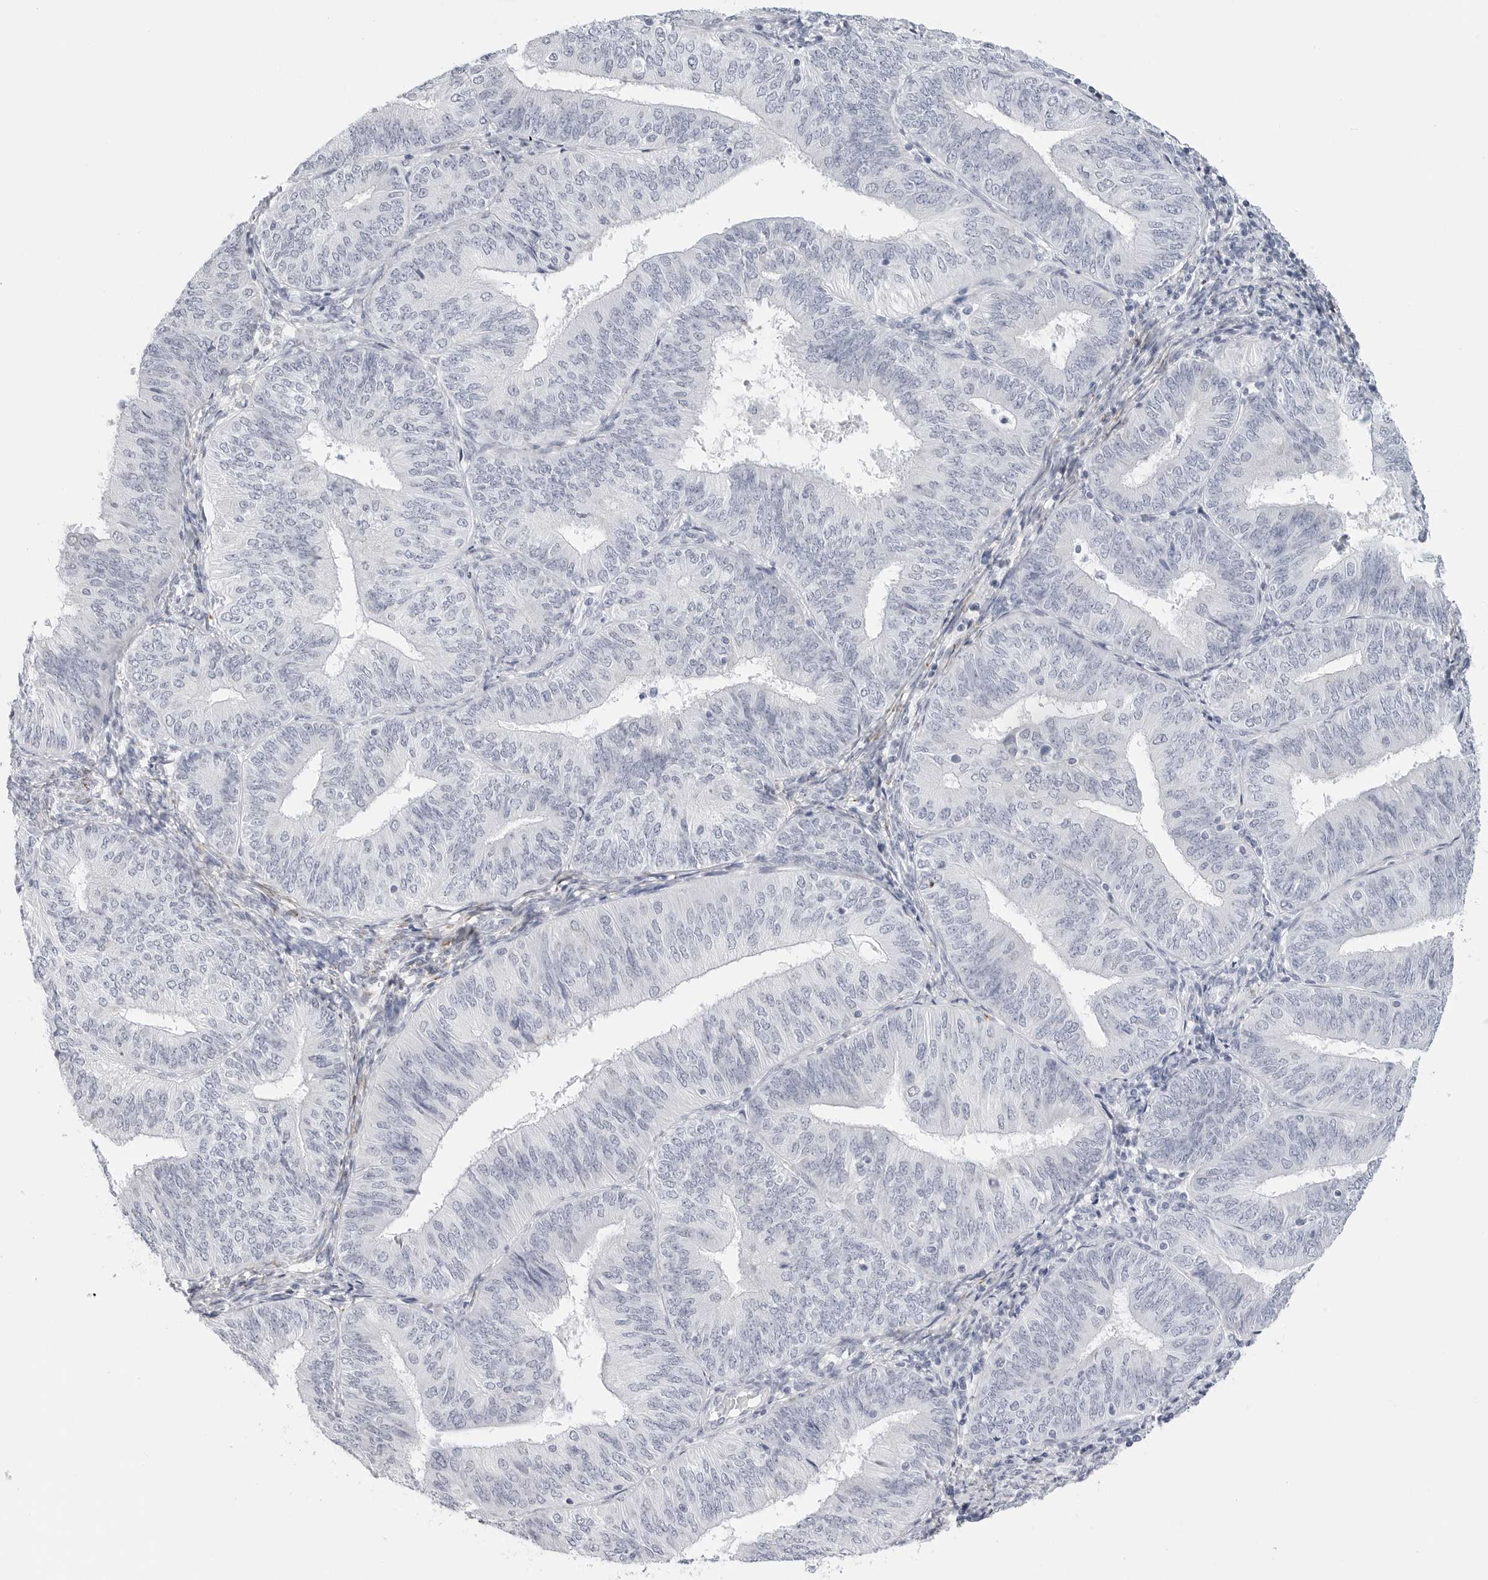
{"staining": {"intensity": "negative", "quantity": "none", "location": "none"}, "tissue": "endometrial cancer", "cell_type": "Tumor cells", "image_type": "cancer", "snomed": [{"axis": "morphology", "description": "Adenocarcinoma, NOS"}, {"axis": "topography", "description": "Endometrium"}], "caption": "DAB (3,3'-diaminobenzidine) immunohistochemical staining of adenocarcinoma (endometrial) displays no significant staining in tumor cells. (Stains: DAB immunohistochemistry with hematoxylin counter stain, Microscopy: brightfield microscopy at high magnification).", "gene": "HSPB7", "patient": {"sex": "female", "age": 58}}